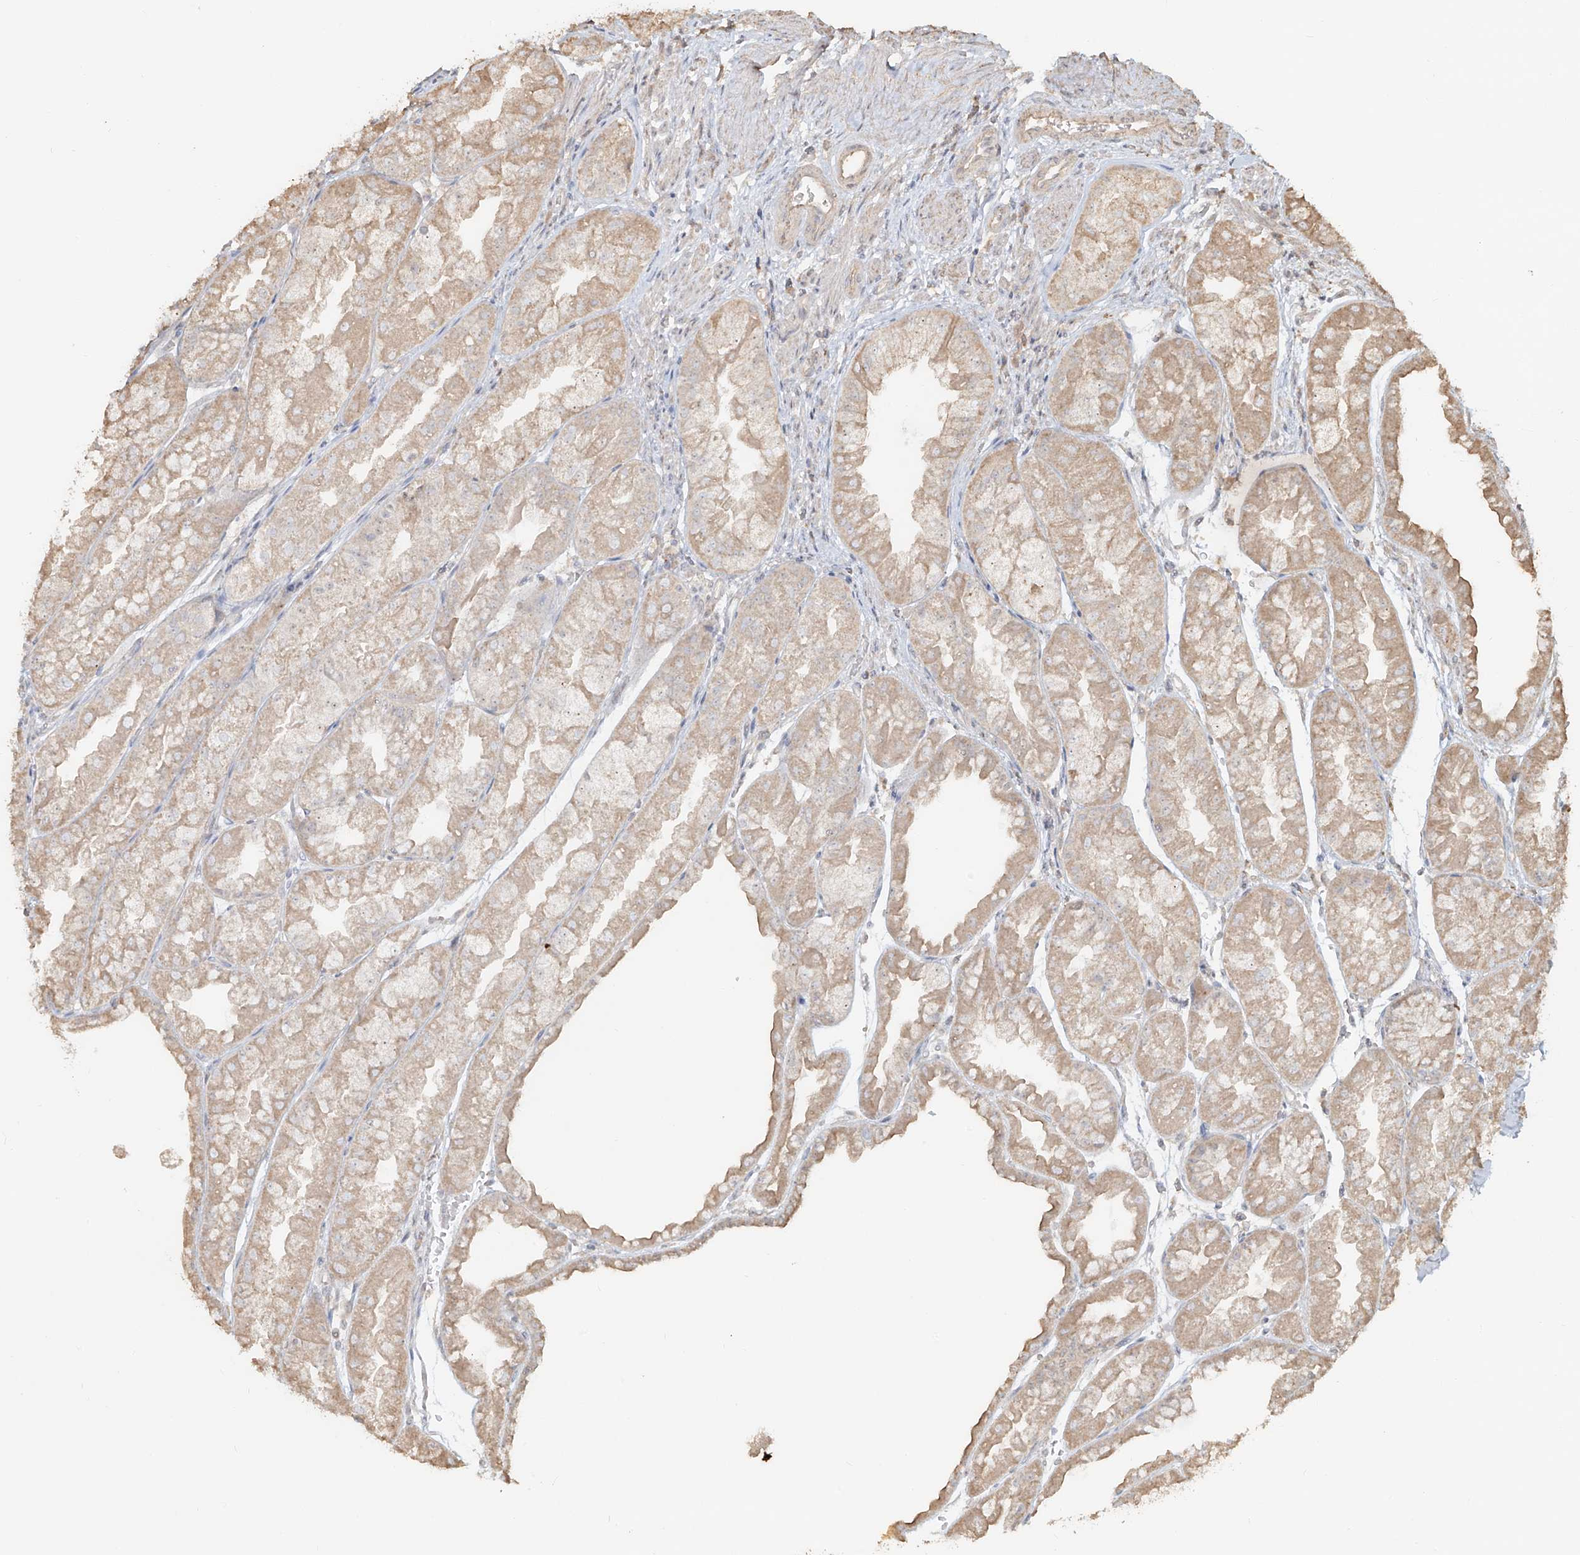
{"staining": {"intensity": "moderate", "quantity": "<25%", "location": "cytoplasmic/membranous"}, "tissue": "stomach", "cell_type": "Glandular cells", "image_type": "normal", "snomed": [{"axis": "morphology", "description": "Normal tissue, NOS"}, {"axis": "topography", "description": "Stomach, upper"}], "caption": "Protein staining demonstrates moderate cytoplasmic/membranous expression in about <25% of glandular cells in benign stomach. Using DAB (3,3'-diaminobenzidine) (brown) and hematoxylin (blue) stains, captured at high magnification using brightfield microscopy.", "gene": "NPHS1", "patient": {"sex": "male", "age": 47}}